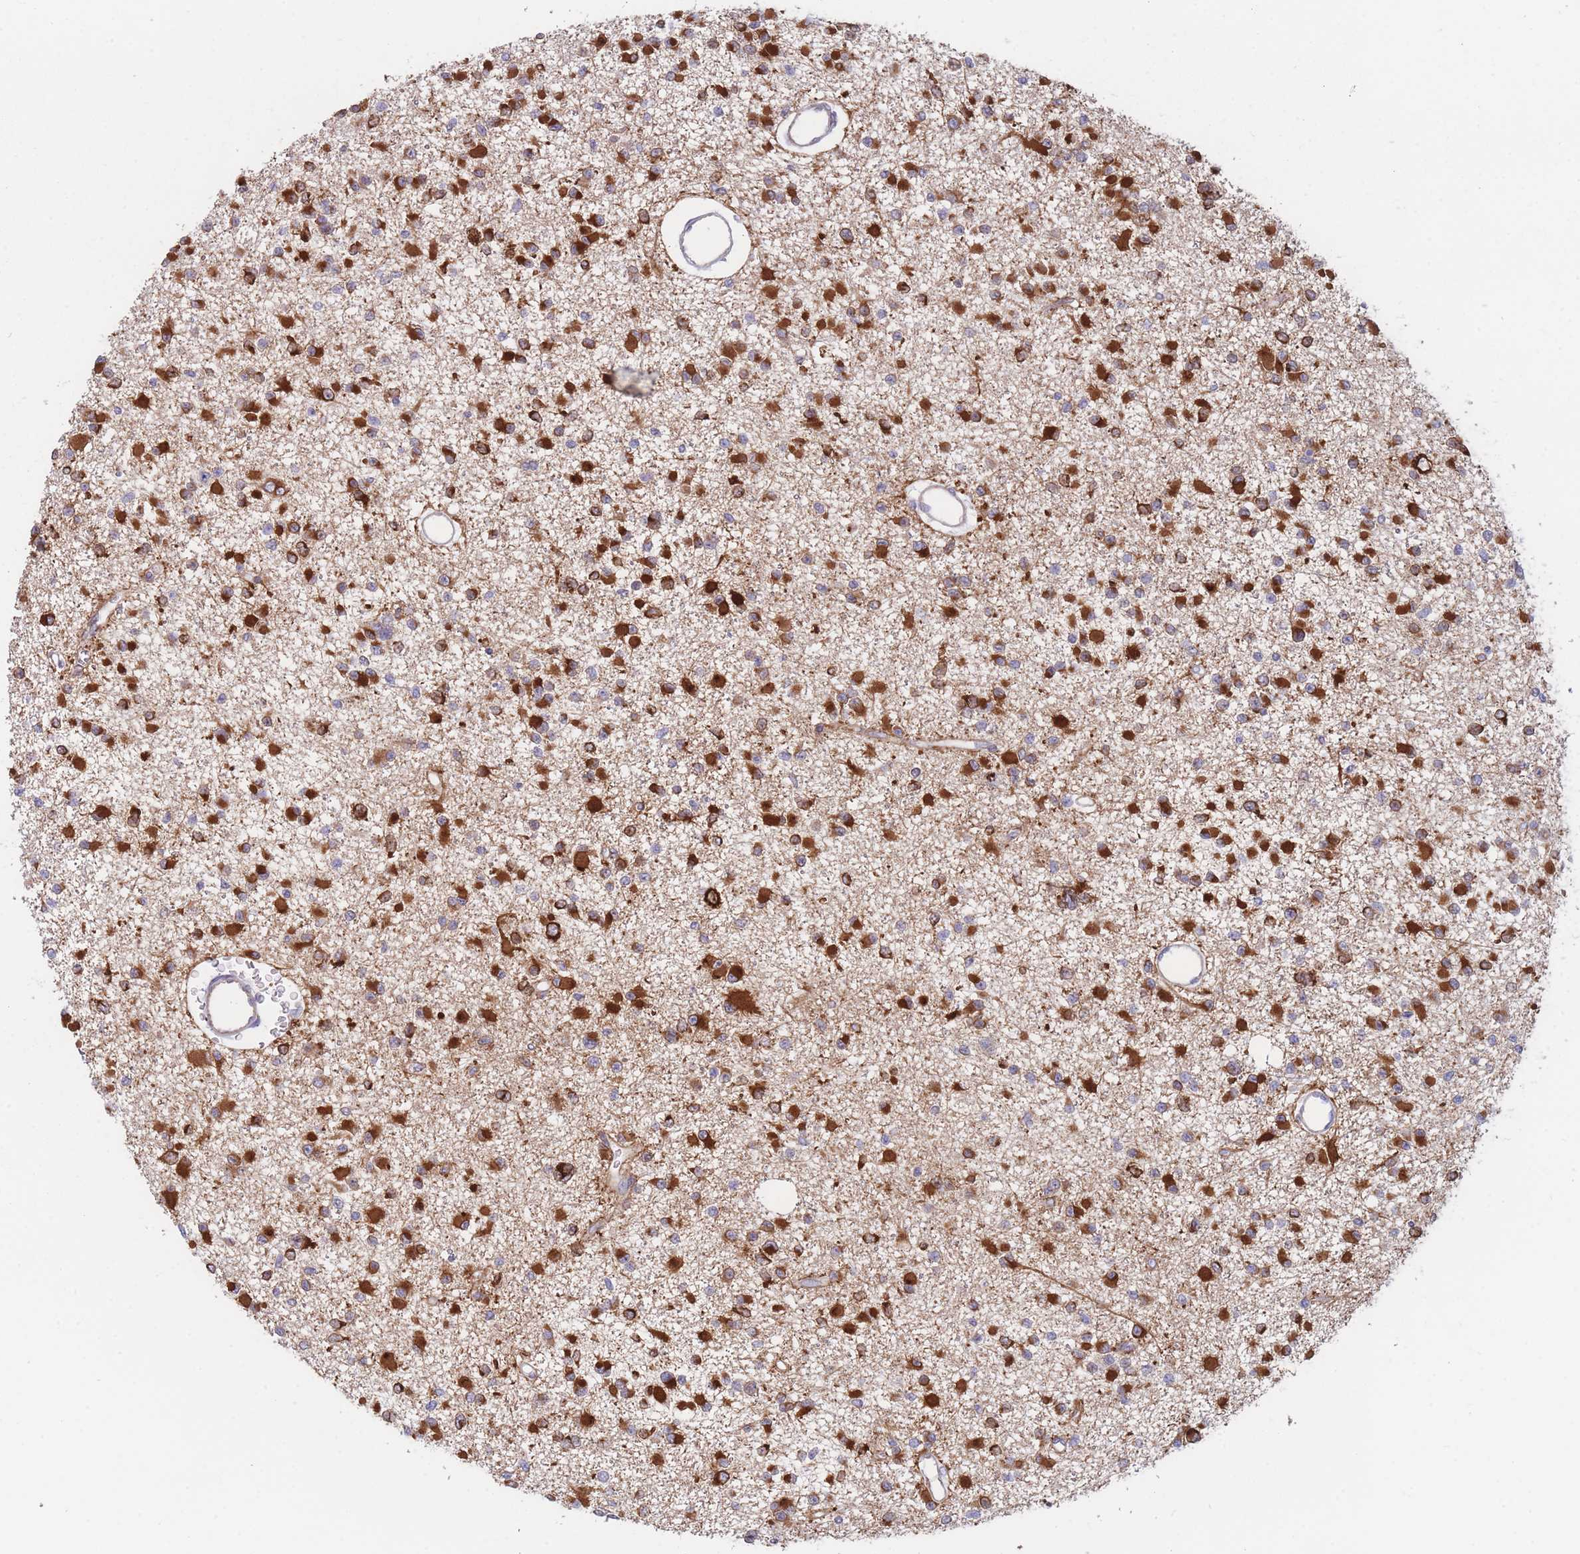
{"staining": {"intensity": "strong", "quantity": ">75%", "location": "cytoplasmic/membranous"}, "tissue": "glioma", "cell_type": "Tumor cells", "image_type": "cancer", "snomed": [{"axis": "morphology", "description": "Glioma, malignant, Low grade"}, {"axis": "topography", "description": "Brain"}], "caption": "A high amount of strong cytoplasmic/membranous expression is appreciated in about >75% of tumor cells in glioma tissue.", "gene": "AK9", "patient": {"sex": "female", "age": 22}}